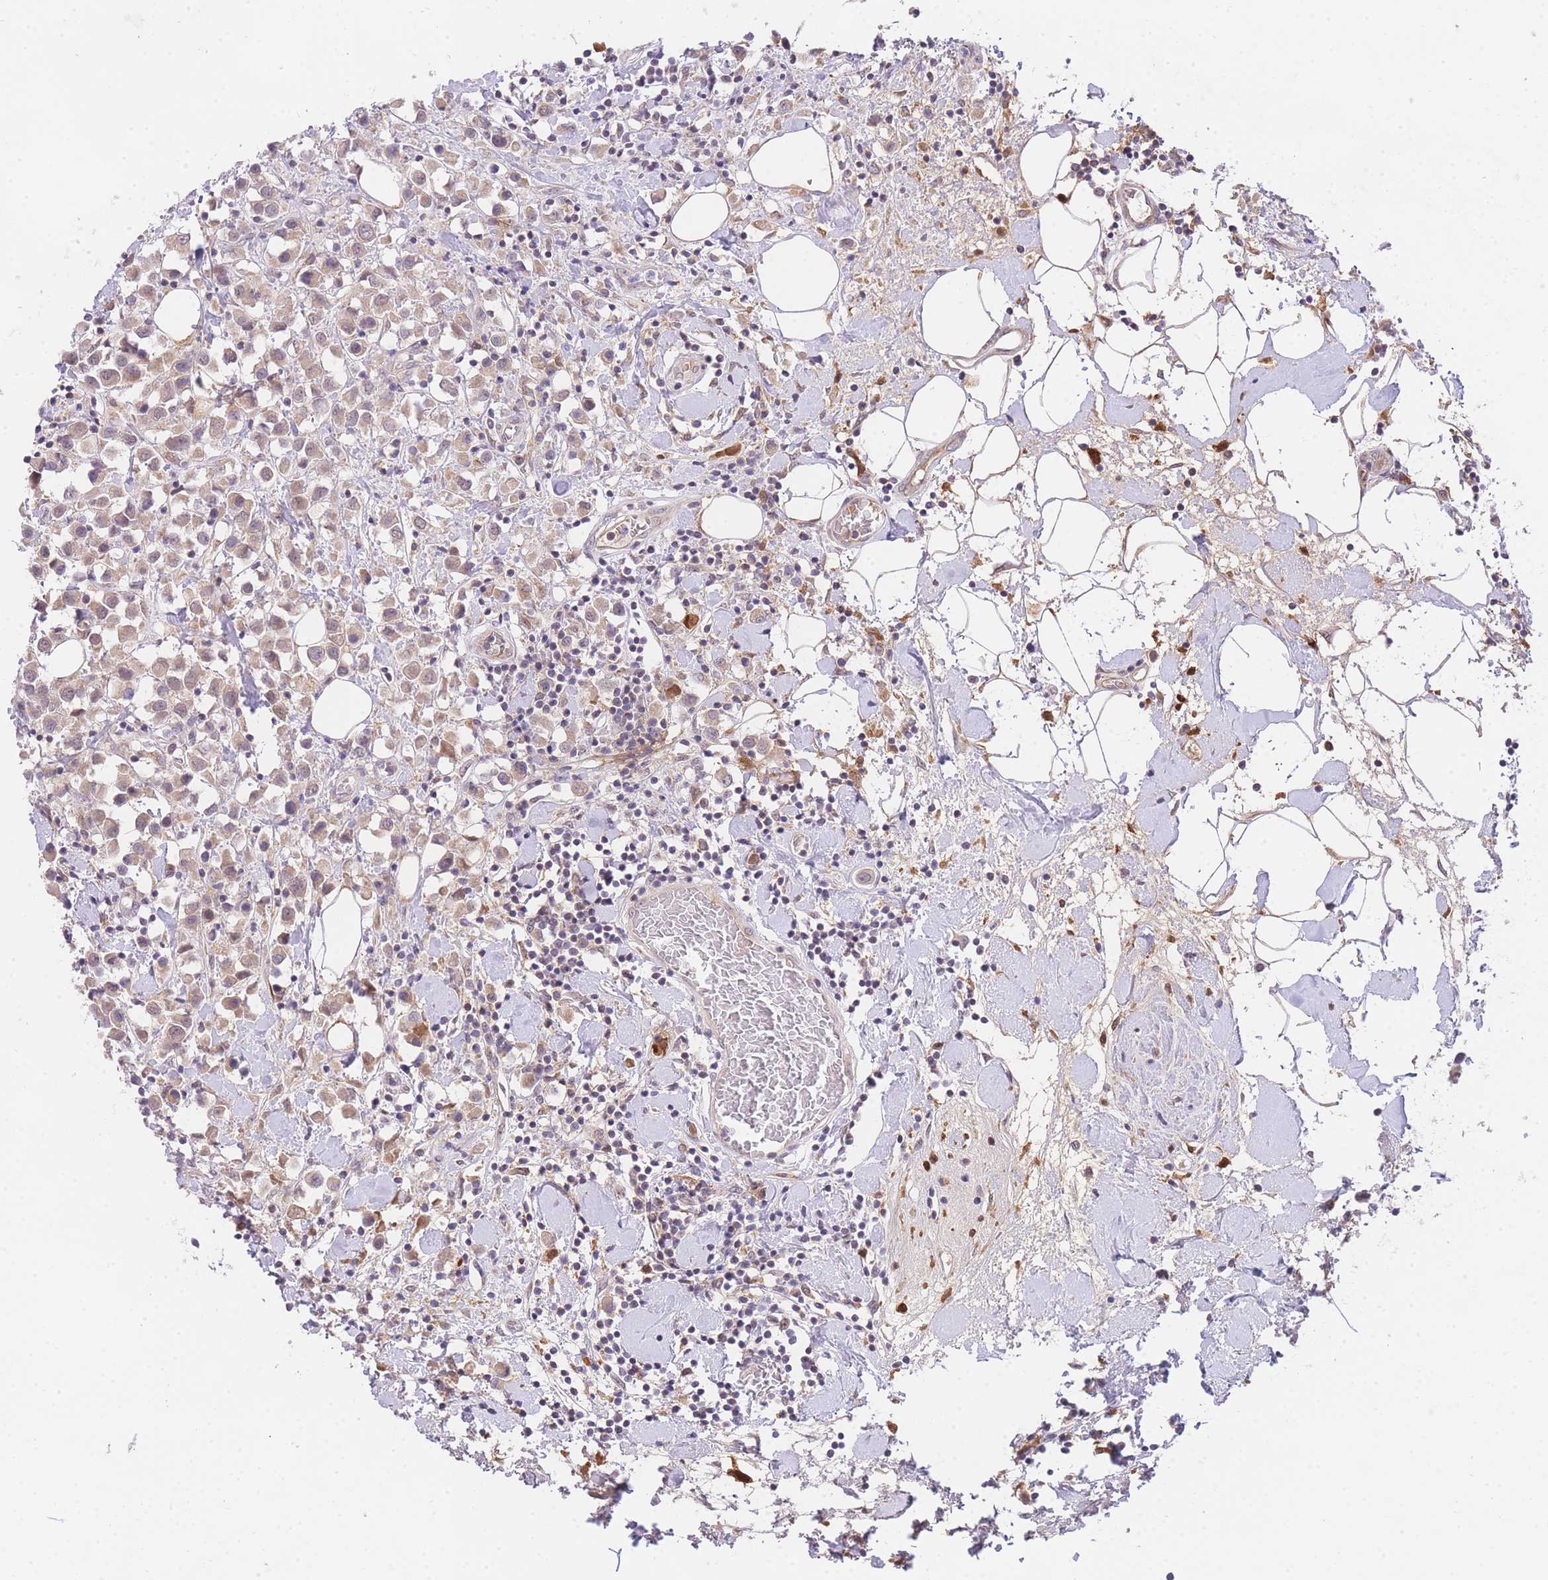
{"staining": {"intensity": "weak", "quantity": ">75%", "location": "cytoplasmic/membranous,nuclear"}, "tissue": "breast cancer", "cell_type": "Tumor cells", "image_type": "cancer", "snomed": [{"axis": "morphology", "description": "Duct carcinoma"}, {"axis": "topography", "description": "Breast"}], "caption": "Protein analysis of infiltrating ductal carcinoma (breast) tissue reveals weak cytoplasmic/membranous and nuclear positivity in approximately >75% of tumor cells.", "gene": "SLC25A33", "patient": {"sex": "female", "age": 61}}